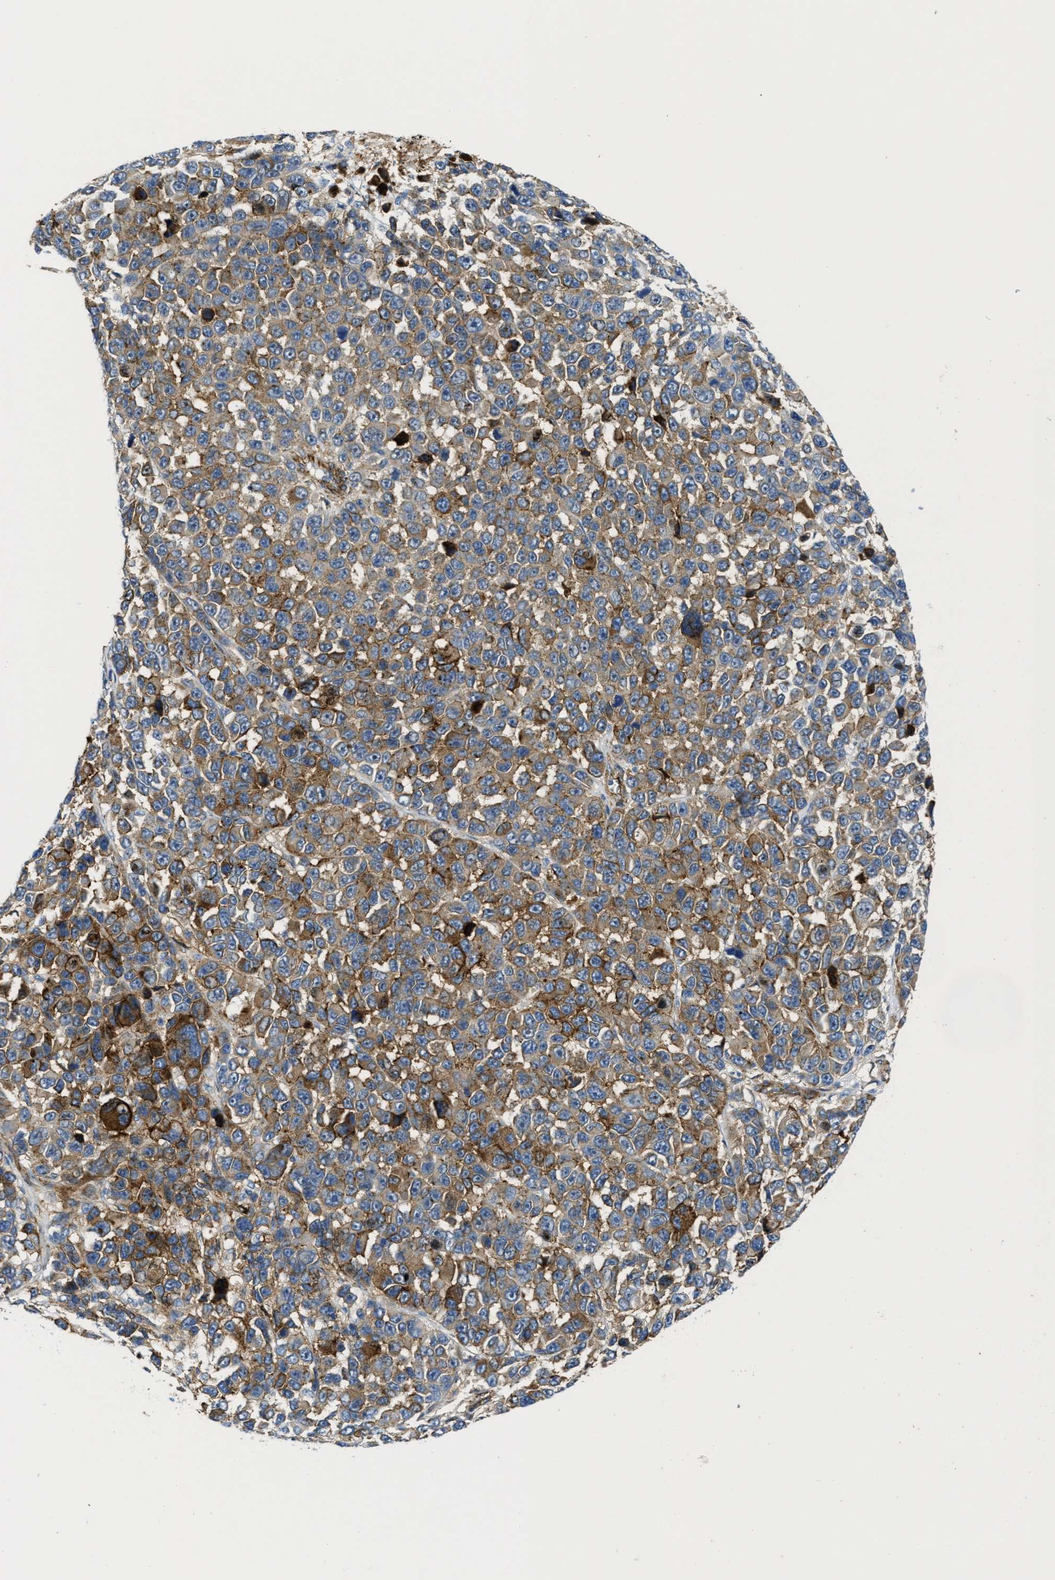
{"staining": {"intensity": "moderate", "quantity": ">75%", "location": "cytoplasmic/membranous"}, "tissue": "melanoma", "cell_type": "Tumor cells", "image_type": "cancer", "snomed": [{"axis": "morphology", "description": "Malignant melanoma, NOS"}, {"axis": "topography", "description": "Skin"}], "caption": "This is a micrograph of IHC staining of malignant melanoma, which shows moderate staining in the cytoplasmic/membranous of tumor cells.", "gene": "NAB1", "patient": {"sex": "male", "age": 53}}